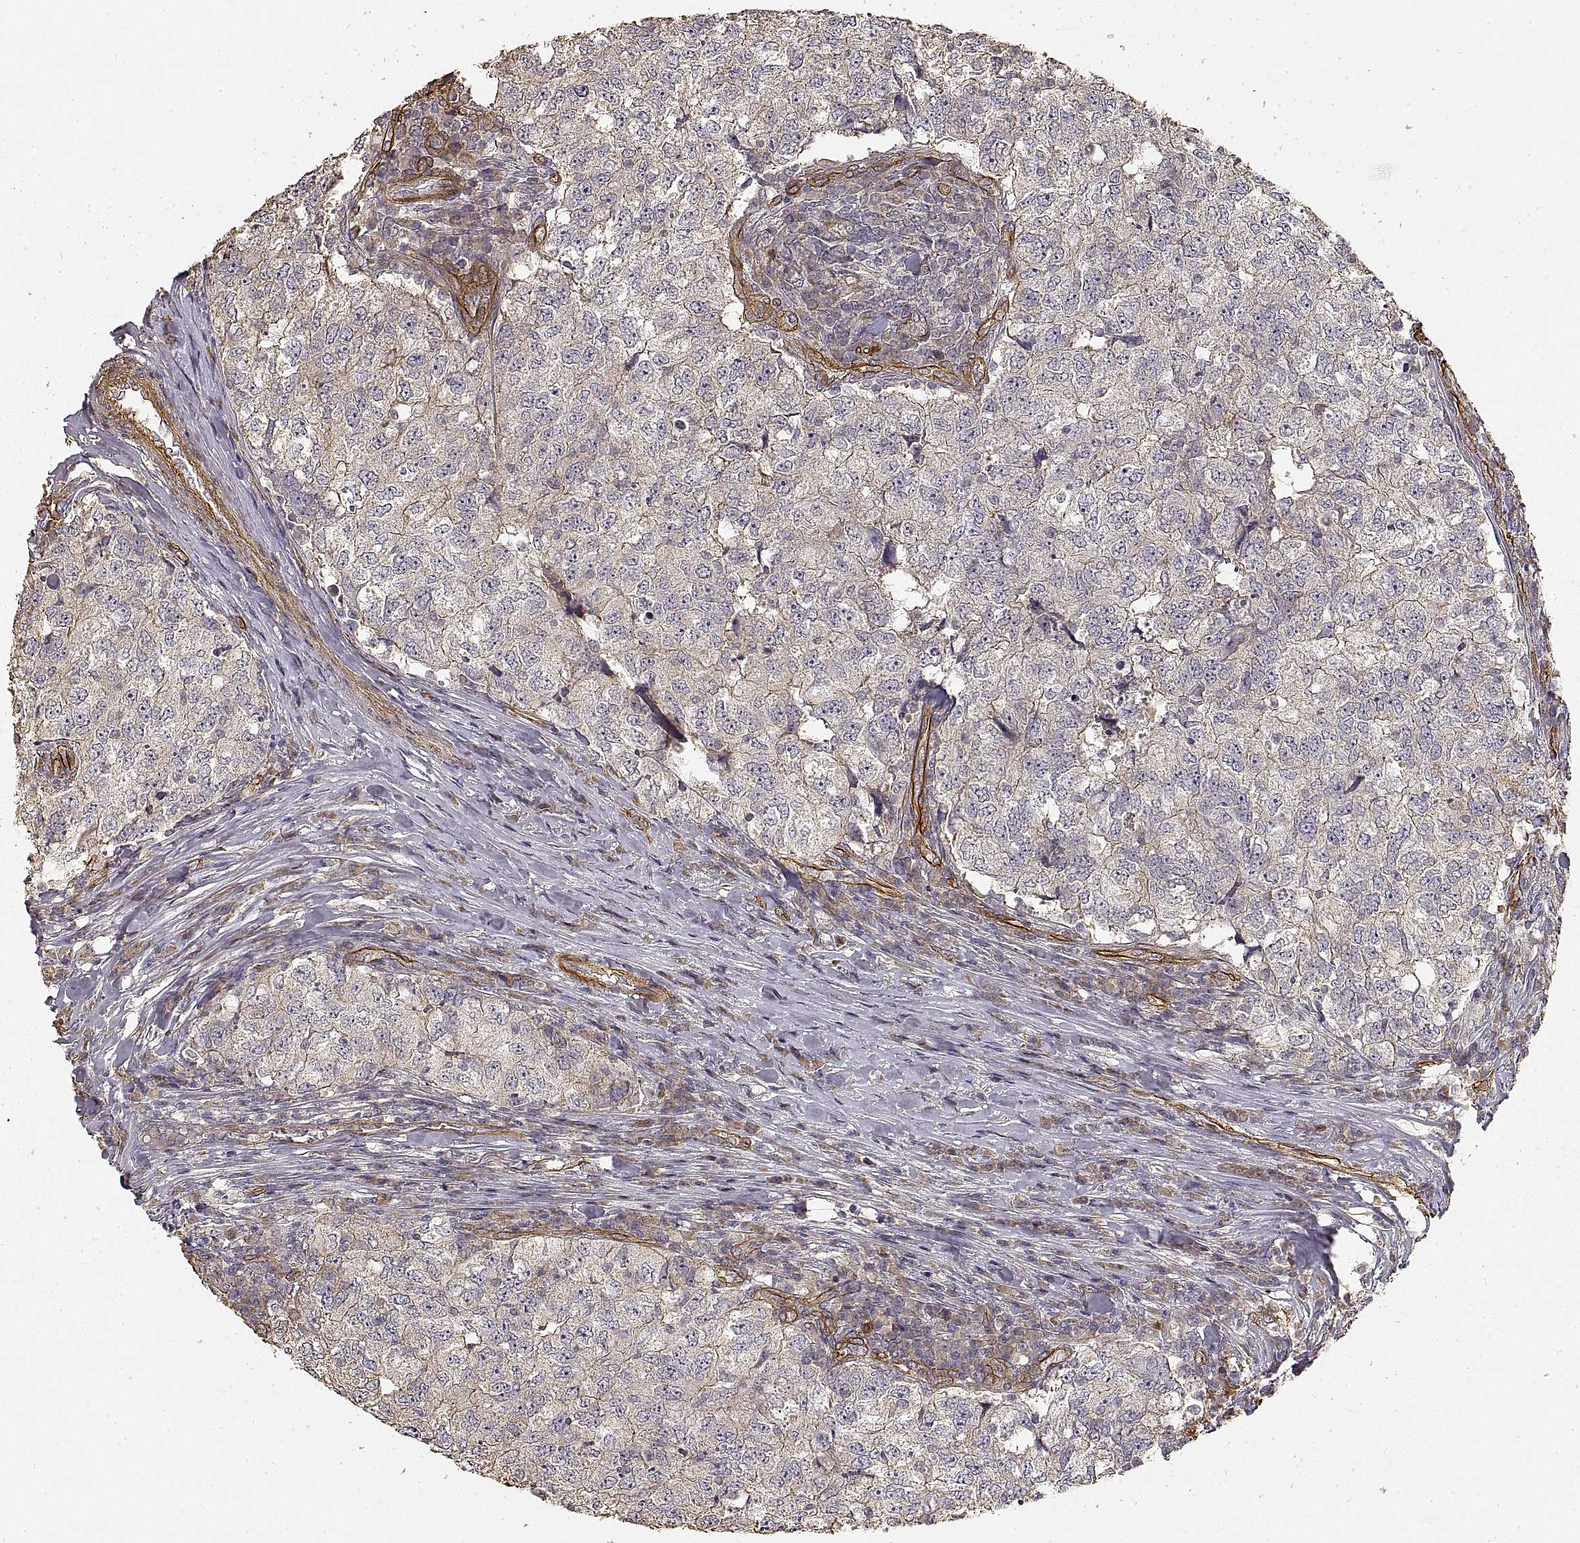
{"staining": {"intensity": "moderate", "quantity": "<25%", "location": "cytoplasmic/membranous"}, "tissue": "breast cancer", "cell_type": "Tumor cells", "image_type": "cancer", "snomed": [{"axis": "morphology", "description": "Duct carcinoma"}, {"axis": "topography", "description": "Breast"}], "caption": "DAB immunohistochemical staining of human breast cancer (infiltrating ductal carcinoma) demonstrates moderate cytoplasmic/membranous protein expression in about <25% of tumor cells.", "gene": "LAMA4", "patient": {"sex": "female", "age": 30}}